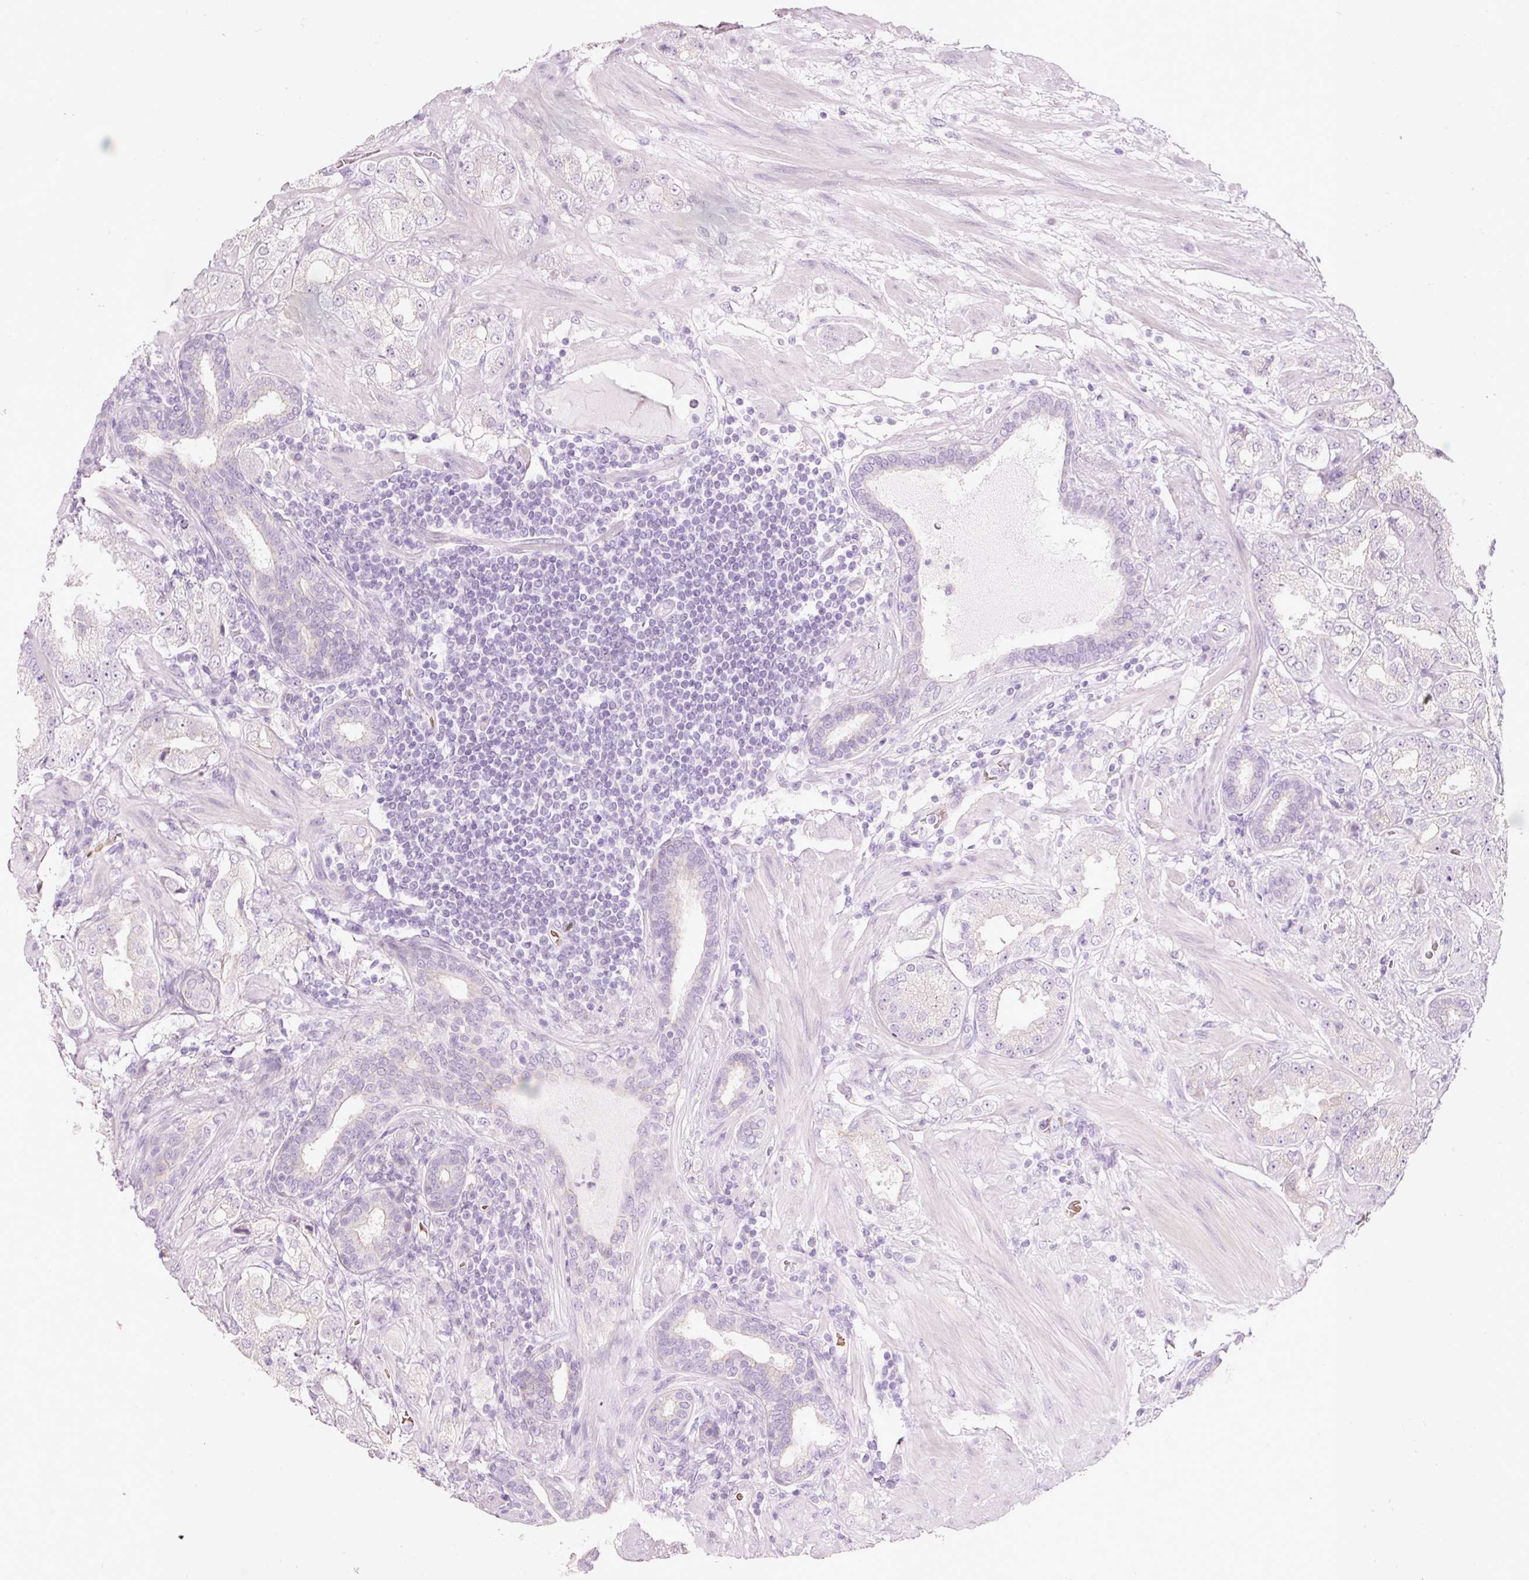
{"staining": {"intensity": "negative", "quantity": "none", "location": "none"}, "tissue": "prostate cancer", "cell_type": "Tumor cells", "image_type": "cancer", "snomed": [{"axis": "morphology", "description": "Adenocarcinoma, High grade"}, {"axis": "topography", "description": "Prostate"}], "caption": "IHC of human prostate cancer demonstrates no staining in tumor cells. (Brightfield microscopy of DAB immunohistochemistry (IHC) at high magnification).", "gene": "DHRS11", "patient": {"sex": "male", "age": 68}}